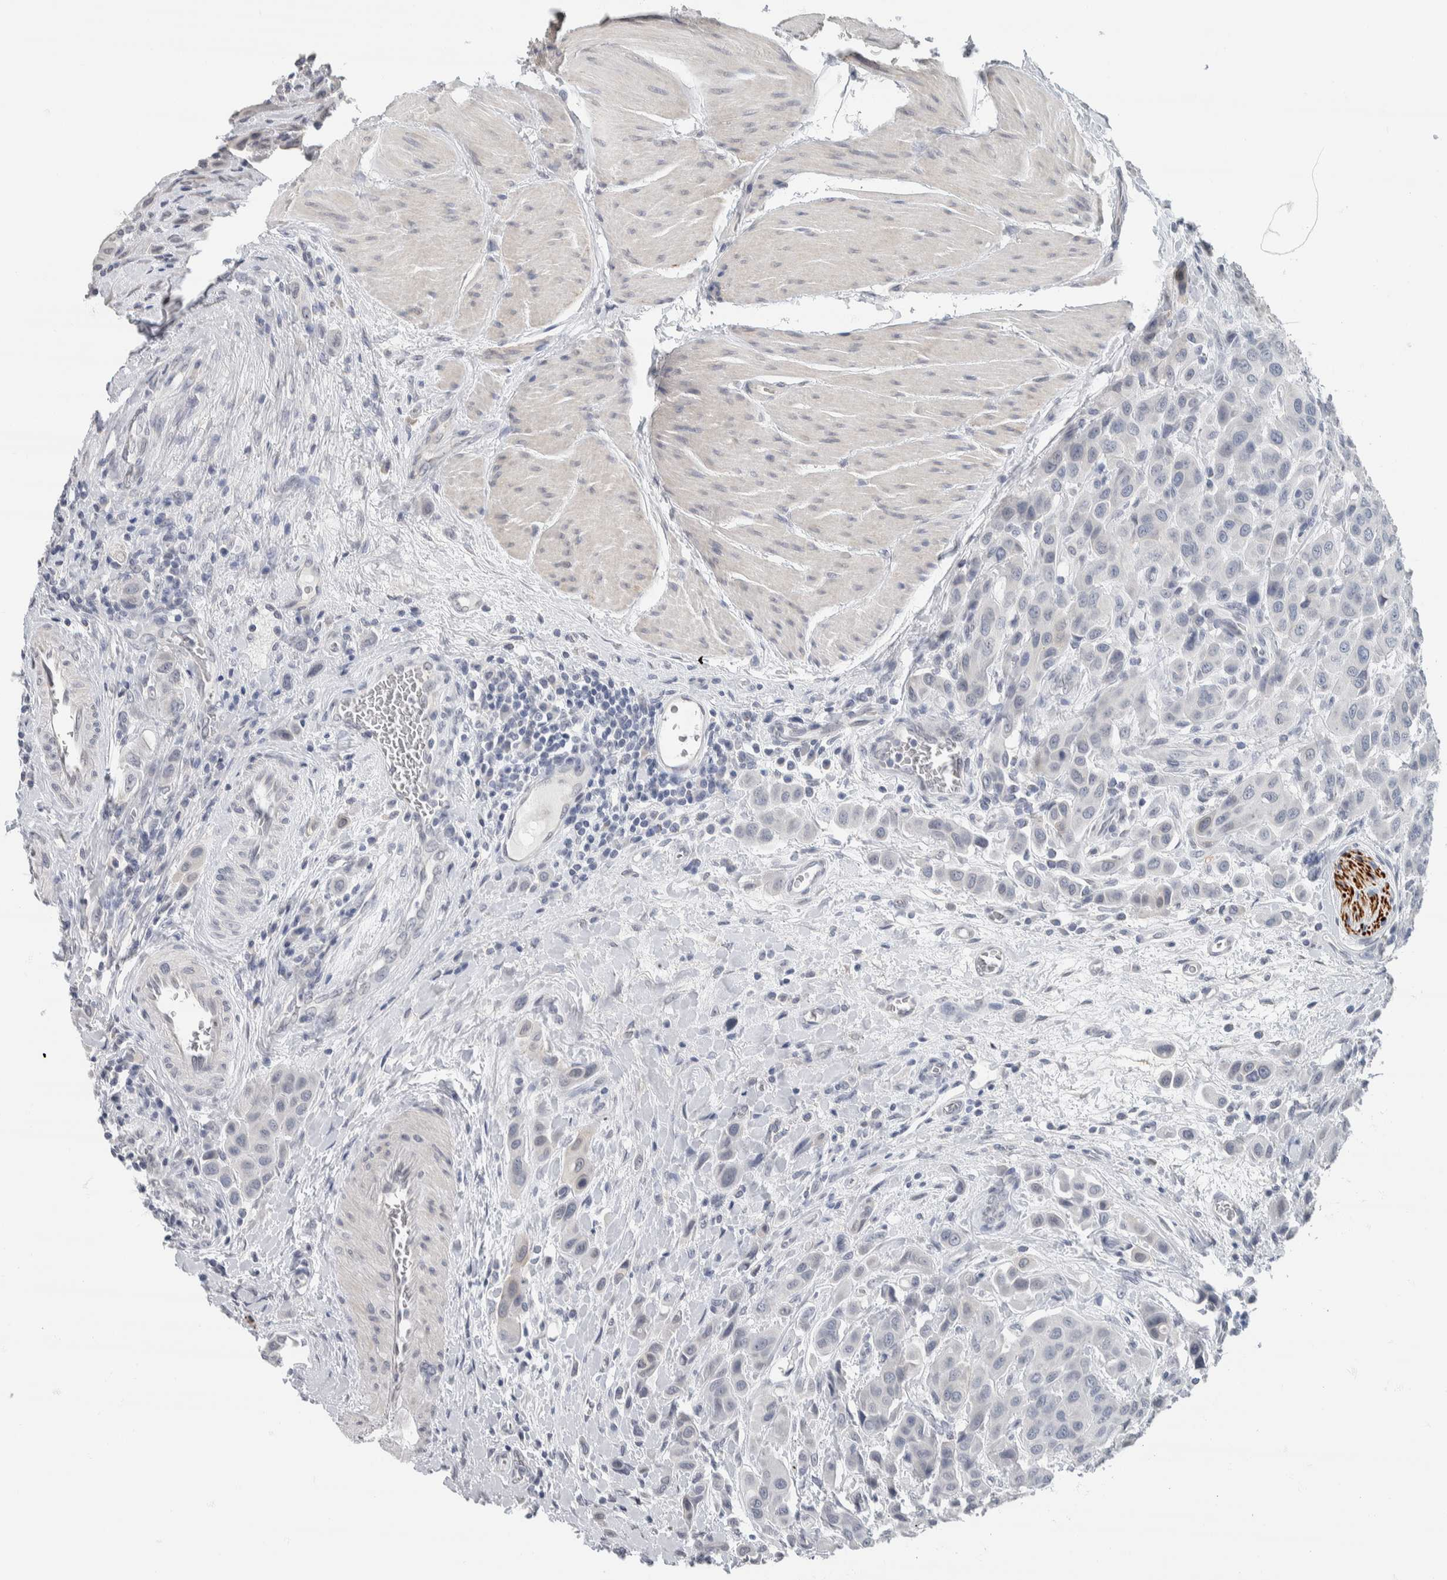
{"staining": {"intensity": "negative", "quantity": "none", "location": "none"}, "tissue": "urothelial cancer", "cell_type": "Tumor cells", "image_type": "cancer", "snomed": [{"axis": "morphology", "description": "Urothelial carcinoma, High grade"}, {"axis": "topography", "description": "Urinary bladder"}], "caption": "The micrograph exhibits no significant positivity in tumor cells of high-grade urothelial carcinoma.", "gene": "NEFM", "patient": {"sex": "male", "age": 50}}